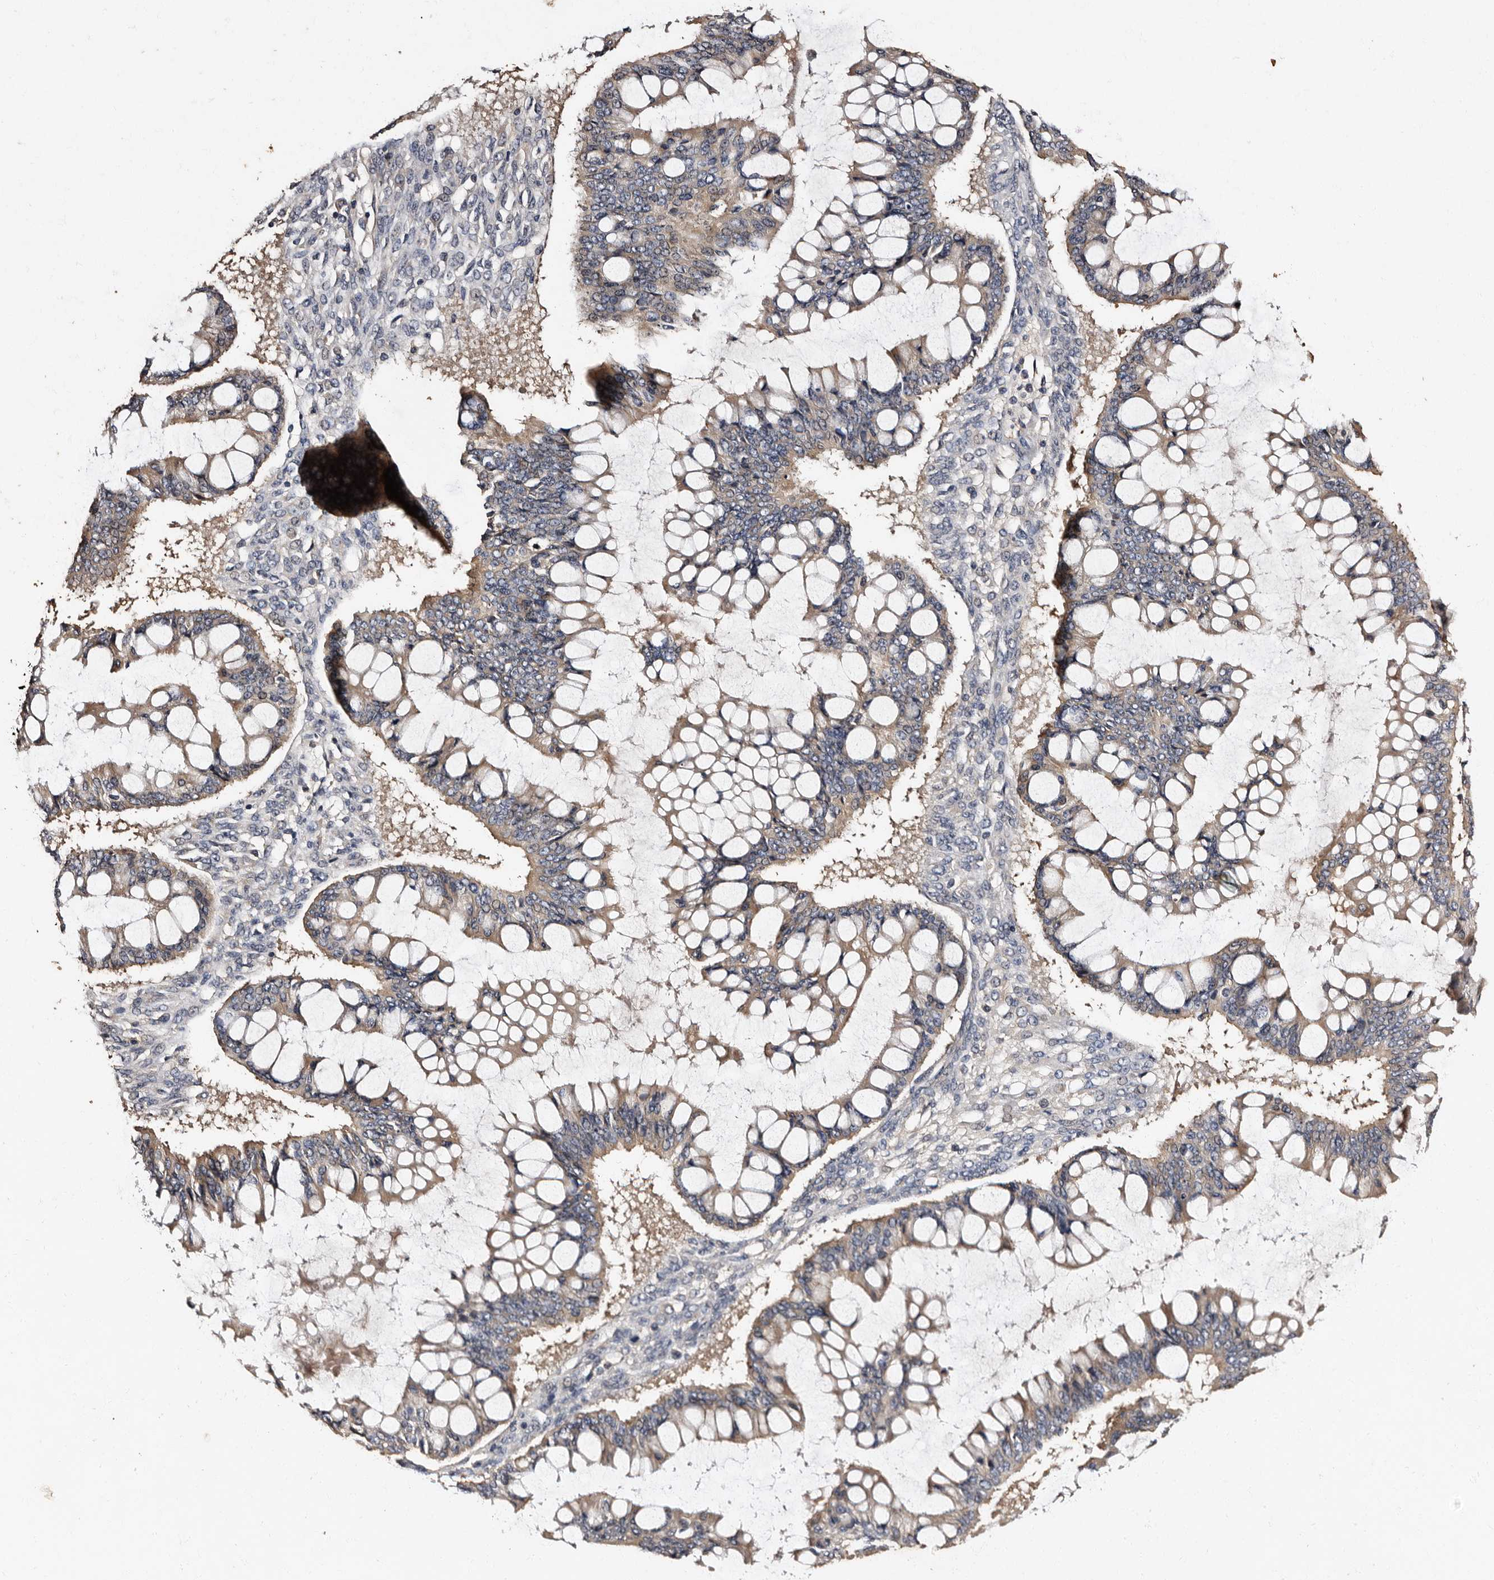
{"staining": {"intensity": "moderate", "quantity": ">75%", "location": "cytoplasmic/membranous"}, "tissue": "ovarian cancer", "cell_type": "Tumor cells", "image_type": "cancer", "snomed": [{"axis": "morphology", "description": "Cystadenocarcinoma, mucinous, NOS"}, {"axis": "topography", "description": "Ovary"}], "caption": "This histopathology image demonstrates immunohistochemistry (IHC) staining of ovarian cancer, with medium moderate cytoplasmic/membranous expression in about >75% of tumor cells.", "gene": "ADCK5", "patient": {"sex": "female", "age": 73}}